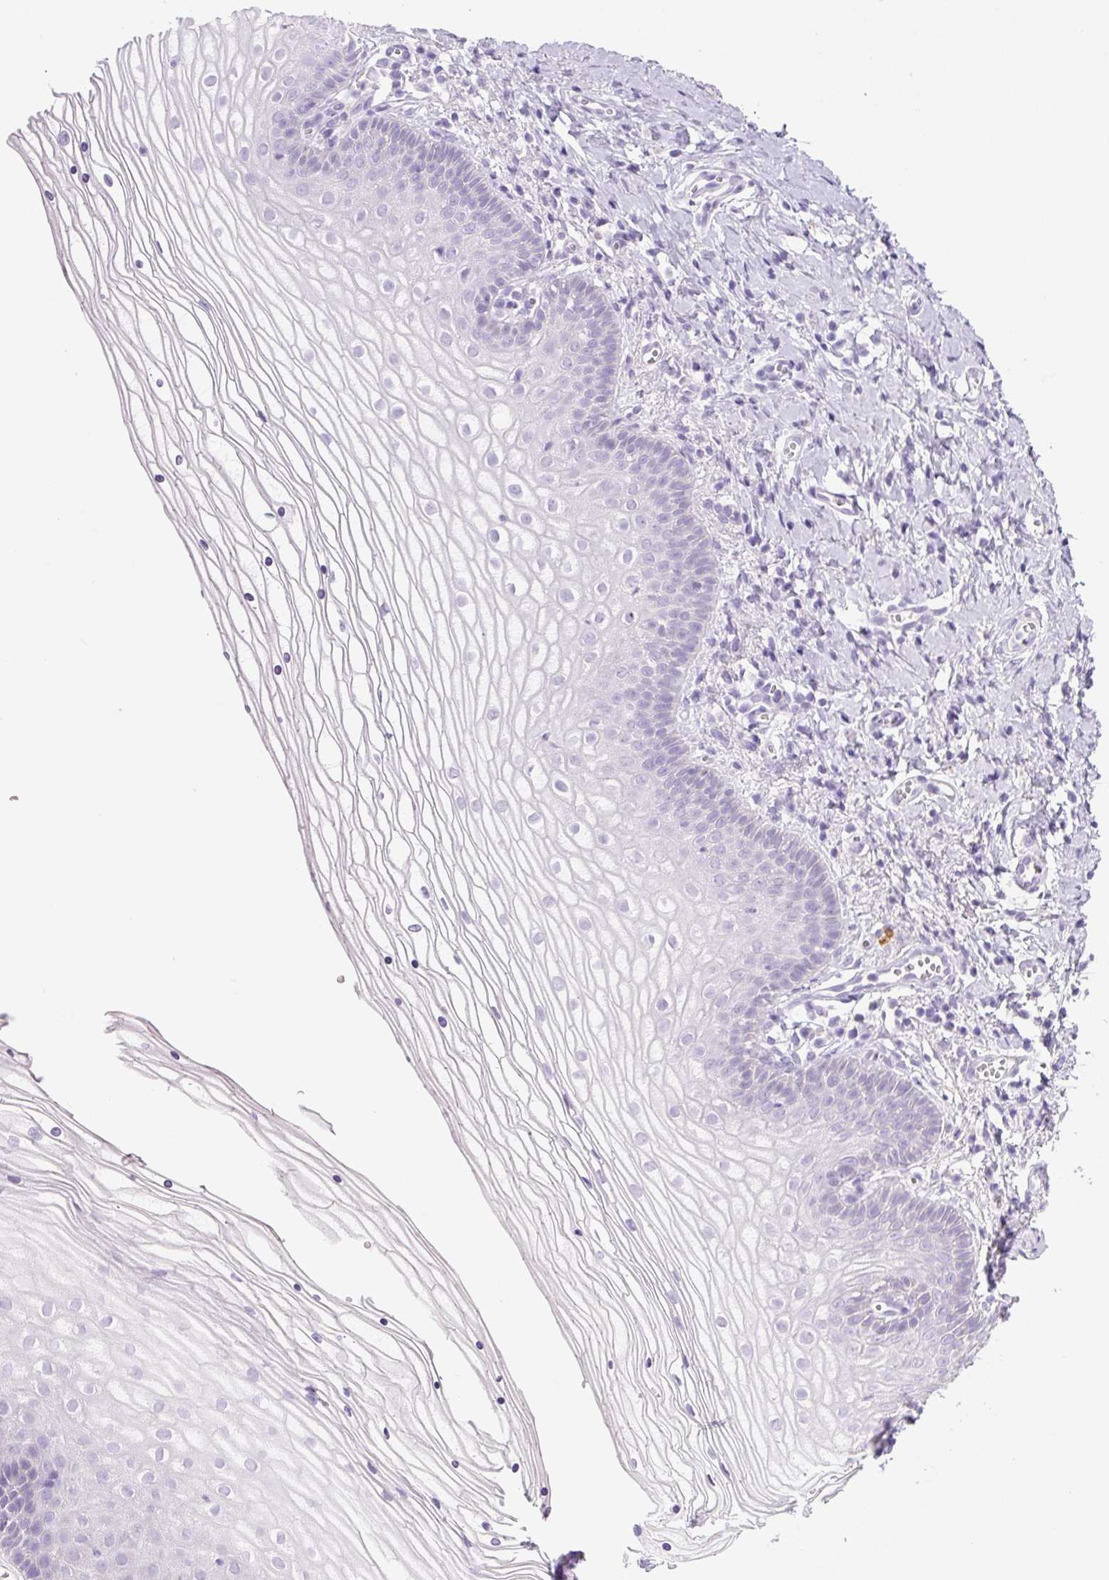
{"staining": {"intensity": "weak", "quantity": "<25%", "location": "cytoplasmic/membranous"}, "tissue": "vagina", "cell_type": "Squamous epithelial cells", "image_type": "normal", "snomed": [{"axis": "morphology", "description": "Normal tissue, NOS"}, {"axis": "topography", "description": "Vagina"}], "caption": "The photomicrograph reveals no significant positivity in squamous epithelial cells of vagina.", "gene": "CHGA", "patient": {"sex": "female", "age": 56}}